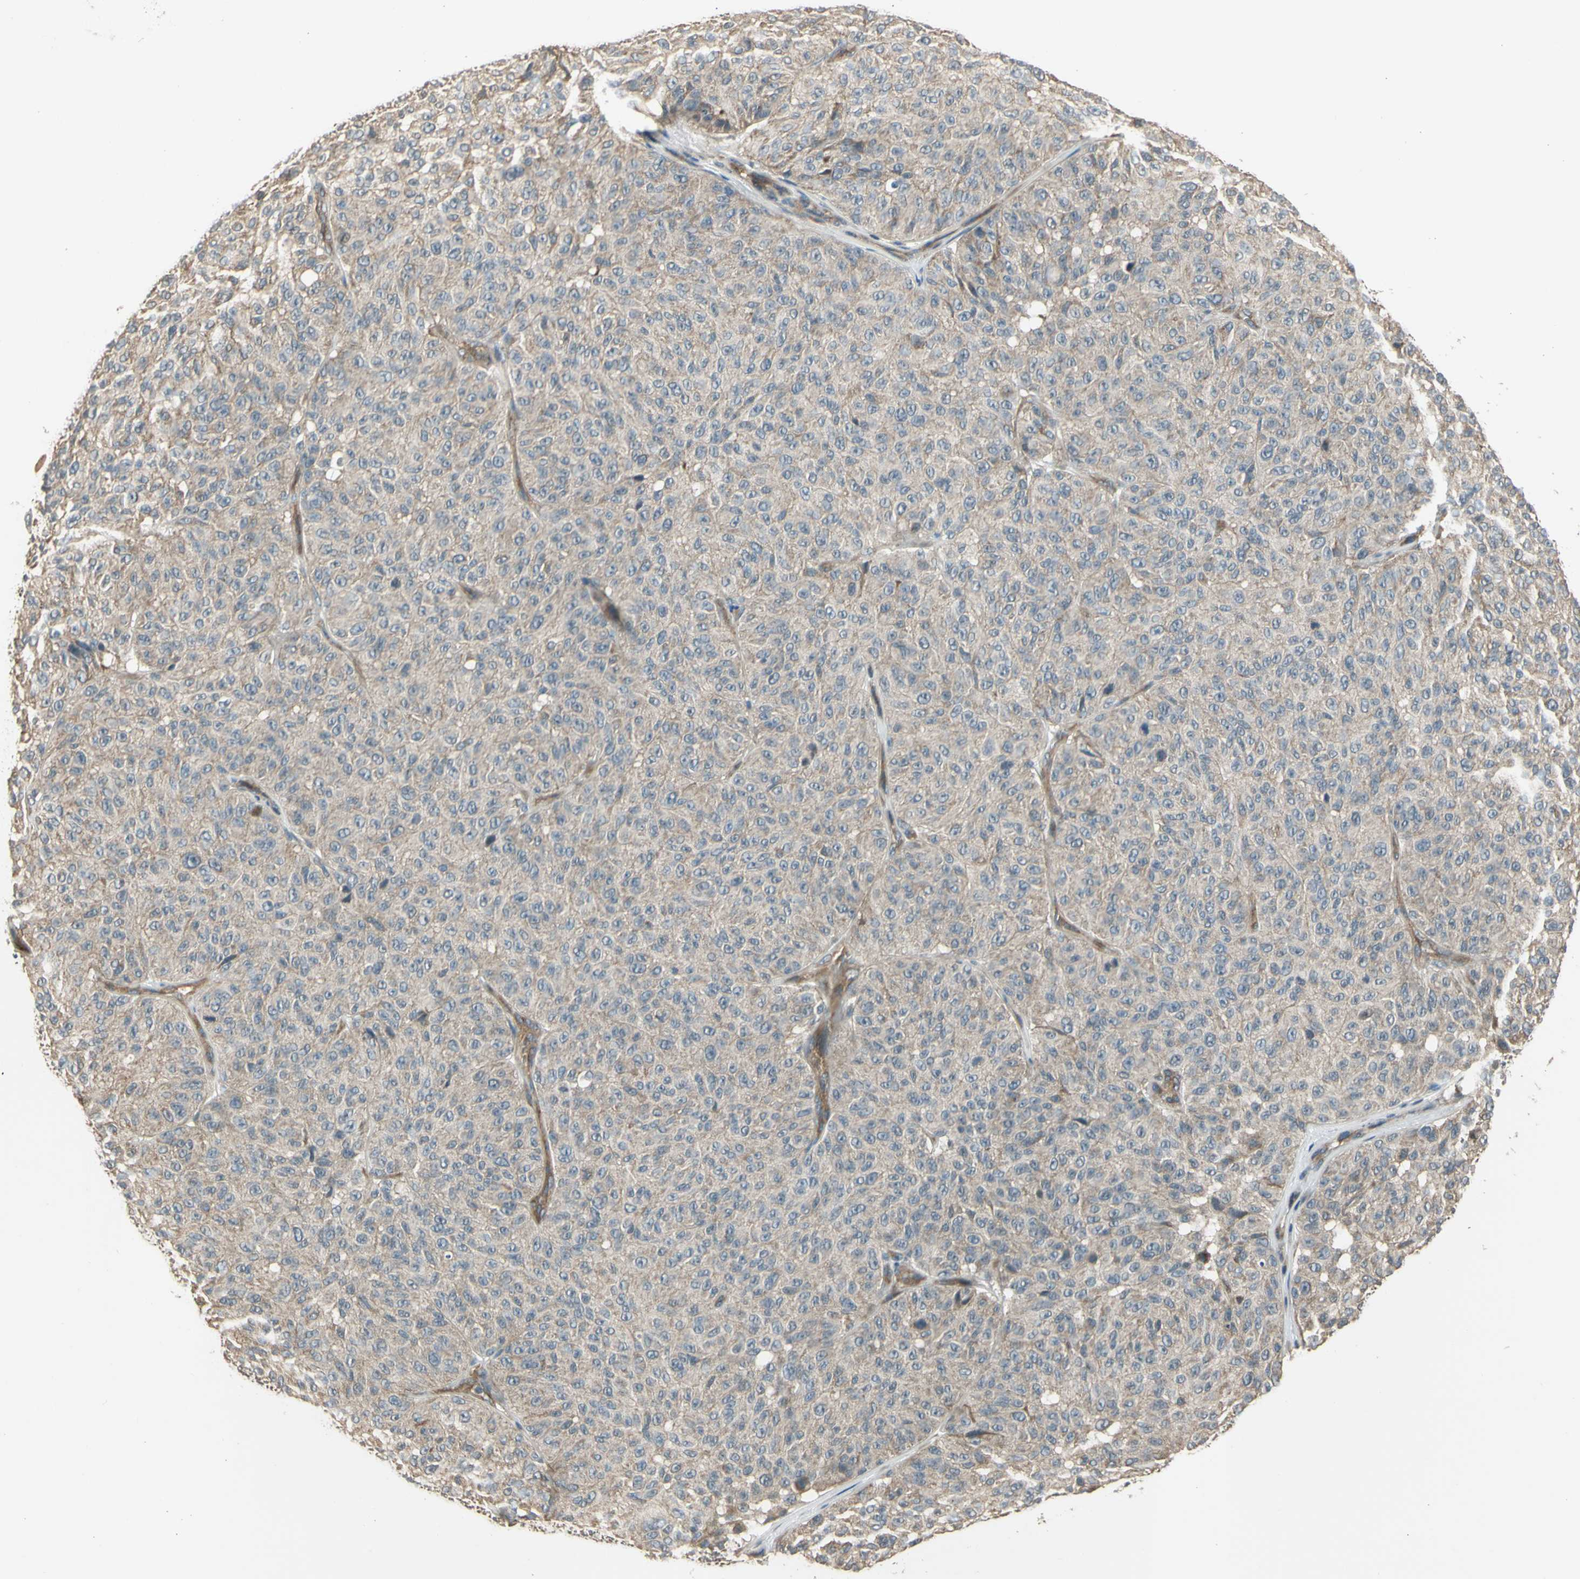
{"staining": {"intensity": "weak", "quantity": ">75%", "location": "cytoplasmic/membranous"}, "tissue": "melanoma", "cell_type": "Tumor cells", "image_type": "cancer", "snomed": [{"axis": "morphology", "description": "Malignant melanoma, NOS"}, {"axis": "topography", "description": "Skin"}], "caption": "Malignant melanoma stained for a protein exhibits weak cytoplasmic/membranous positivity in tumor cells. (Brightfield microscopy of DAB IHC at high magnification).", "gene": "EFNB2", "patient": {"sex": "female", "age": 46}}